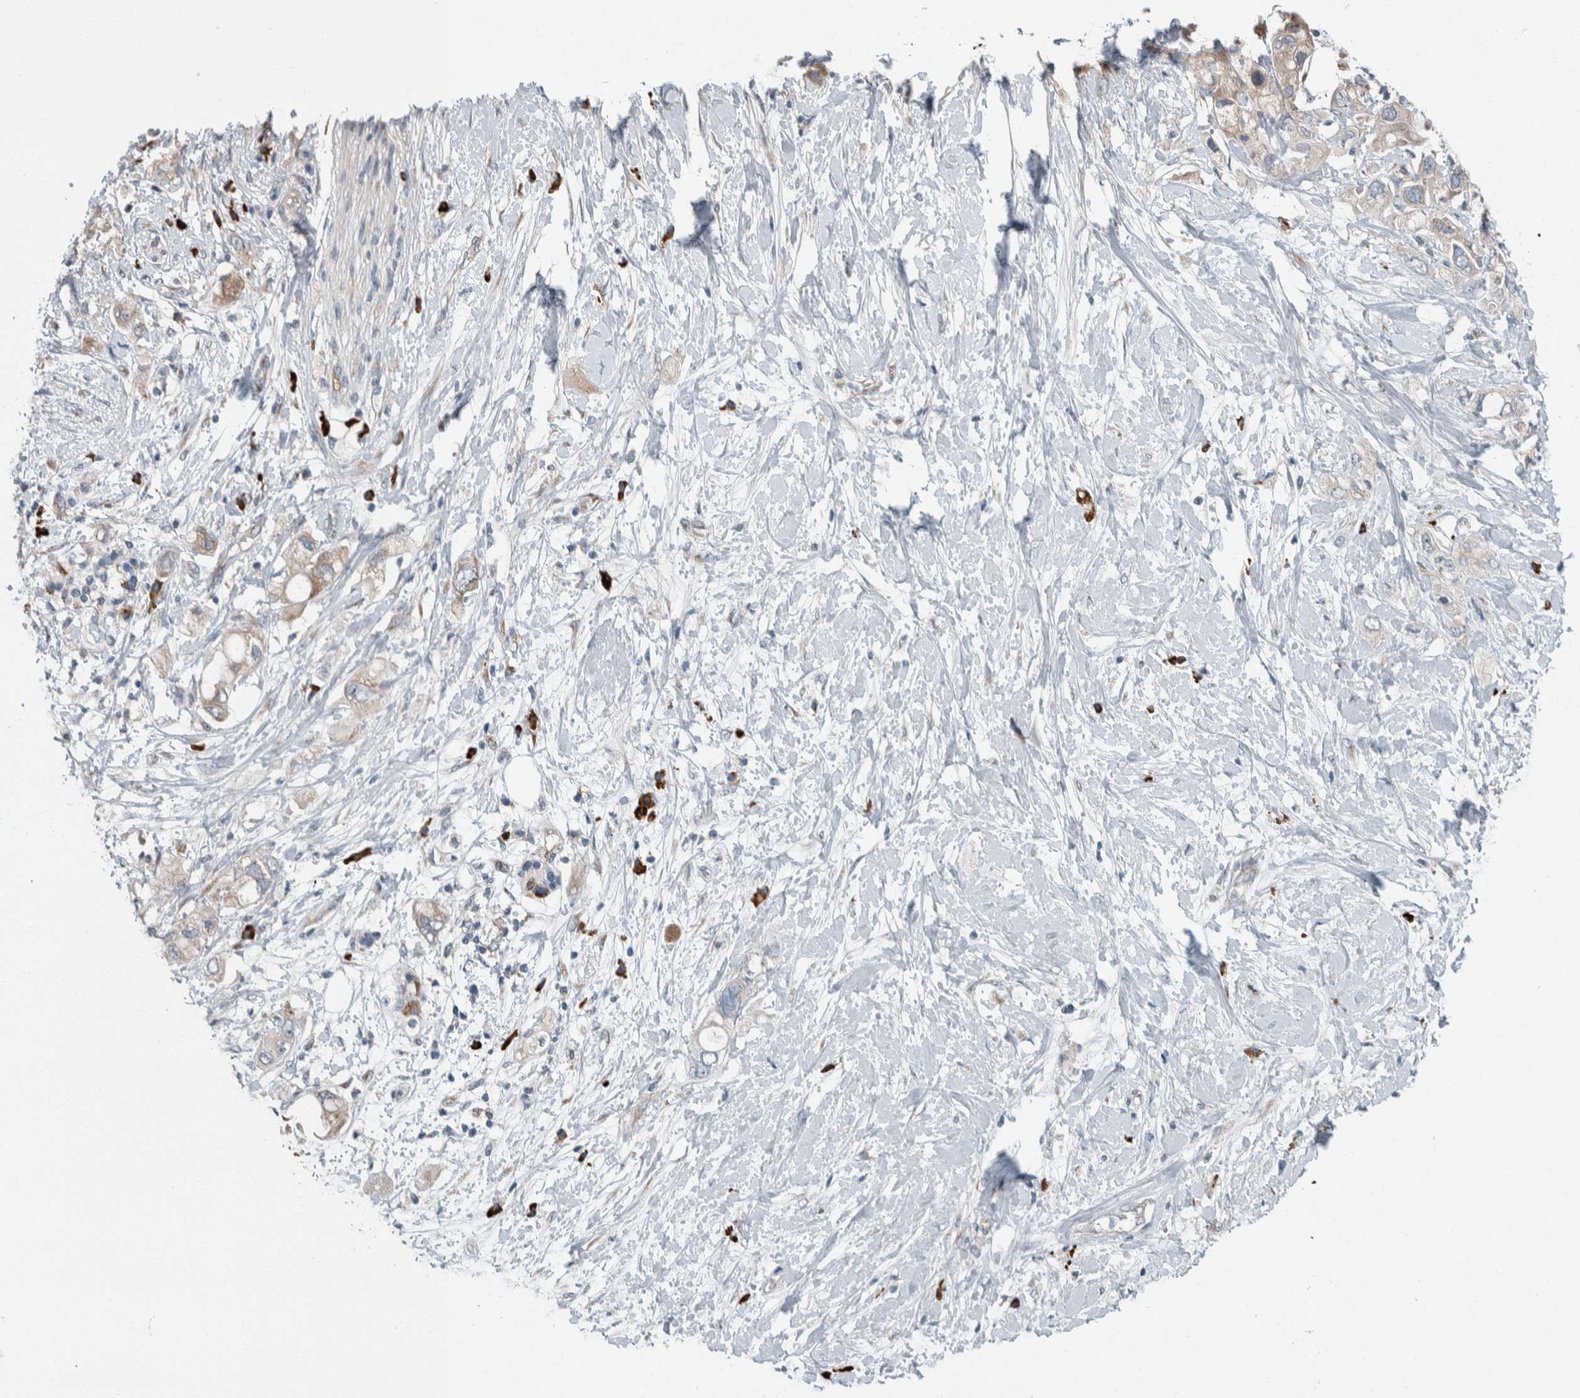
{"staining": {"intensity": "weak", "quantity": "<25%", "location": "cytoplasmic/membranous"}, "tissue": "pancreatic cancer", "cell_type": "Tumor cells", "image_type": "cancer", "snomed": [{"axis": "morphology", "description": "Adenocarcinoma, NOS"}, {"axis": "topography", "description": "Pancreas"}], "caption": "Immunohistochemistry photomicrograph of neoplastic tissue: human pancreatic cancer stained with DAB (3,3'-diaminobenzidine) exhibits no significant protein positivity in tumor cells.", "gene": "USP25", "patient": {"sex": "female", "age": 56}}